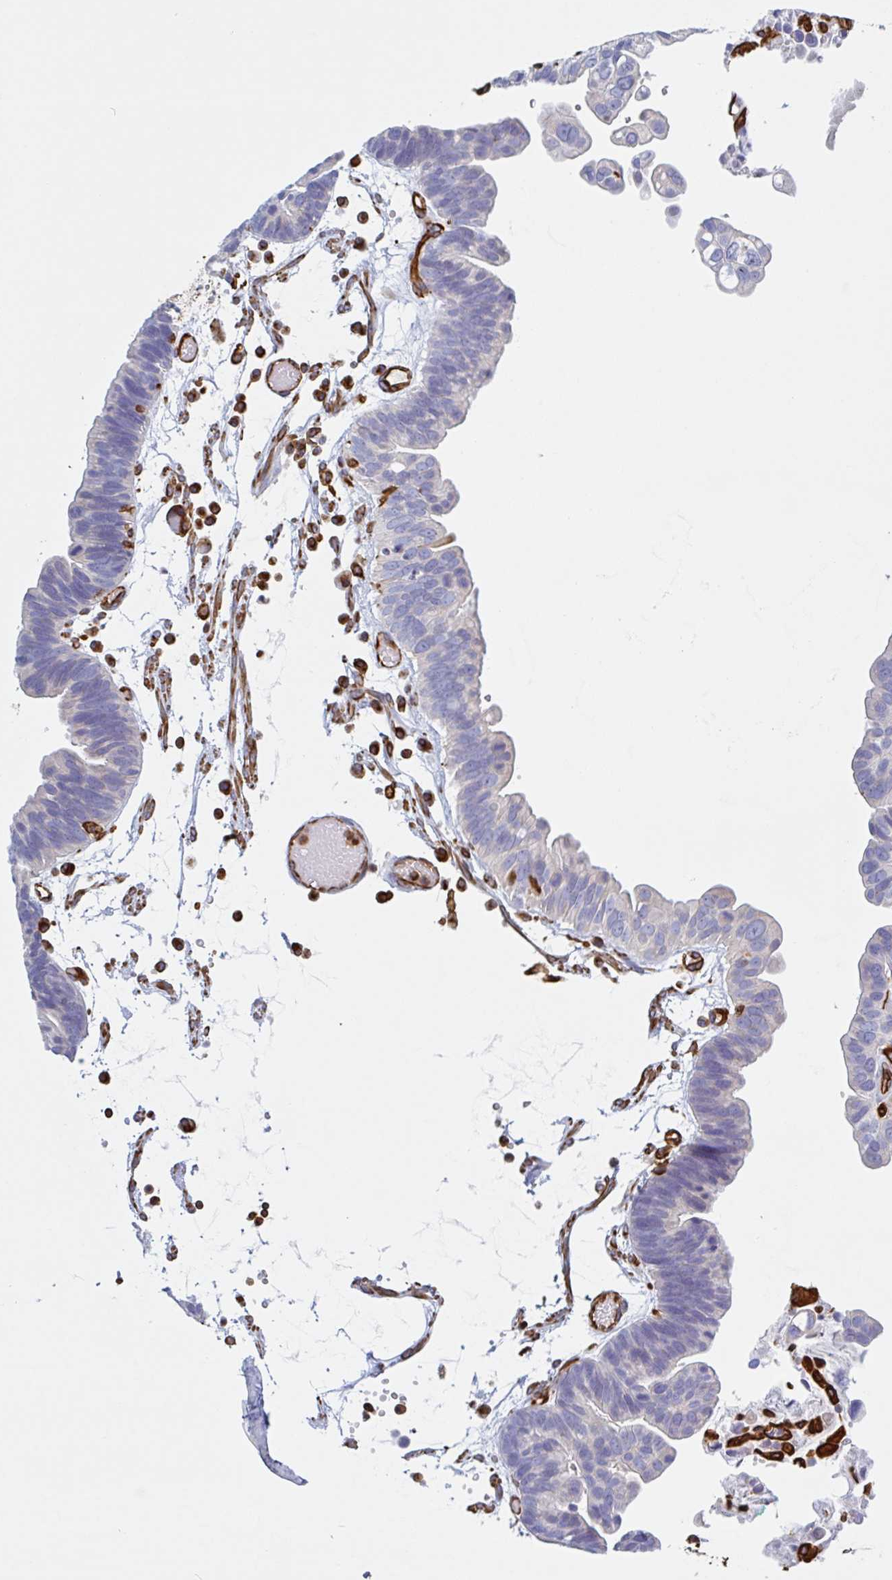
{"staining": {"intensity": "negative", "quantity": "none", "location": "none"}, "tissue": "ovarian cancer", "cell_type": "Tumor cells", "image_type": "cancer", "snomed": [{"axis": "morphology", "description": "Cystadenocarcinoma, serous, NOS"}, {"axis": "topography", "description": "Ovary"}], "caption": "The image reveals no significant staining in tumor cells of ovarian serous cystadenocarcinoma.", "gene": "PPFIA1", "patient": {"sex": "female", "age": 56}}